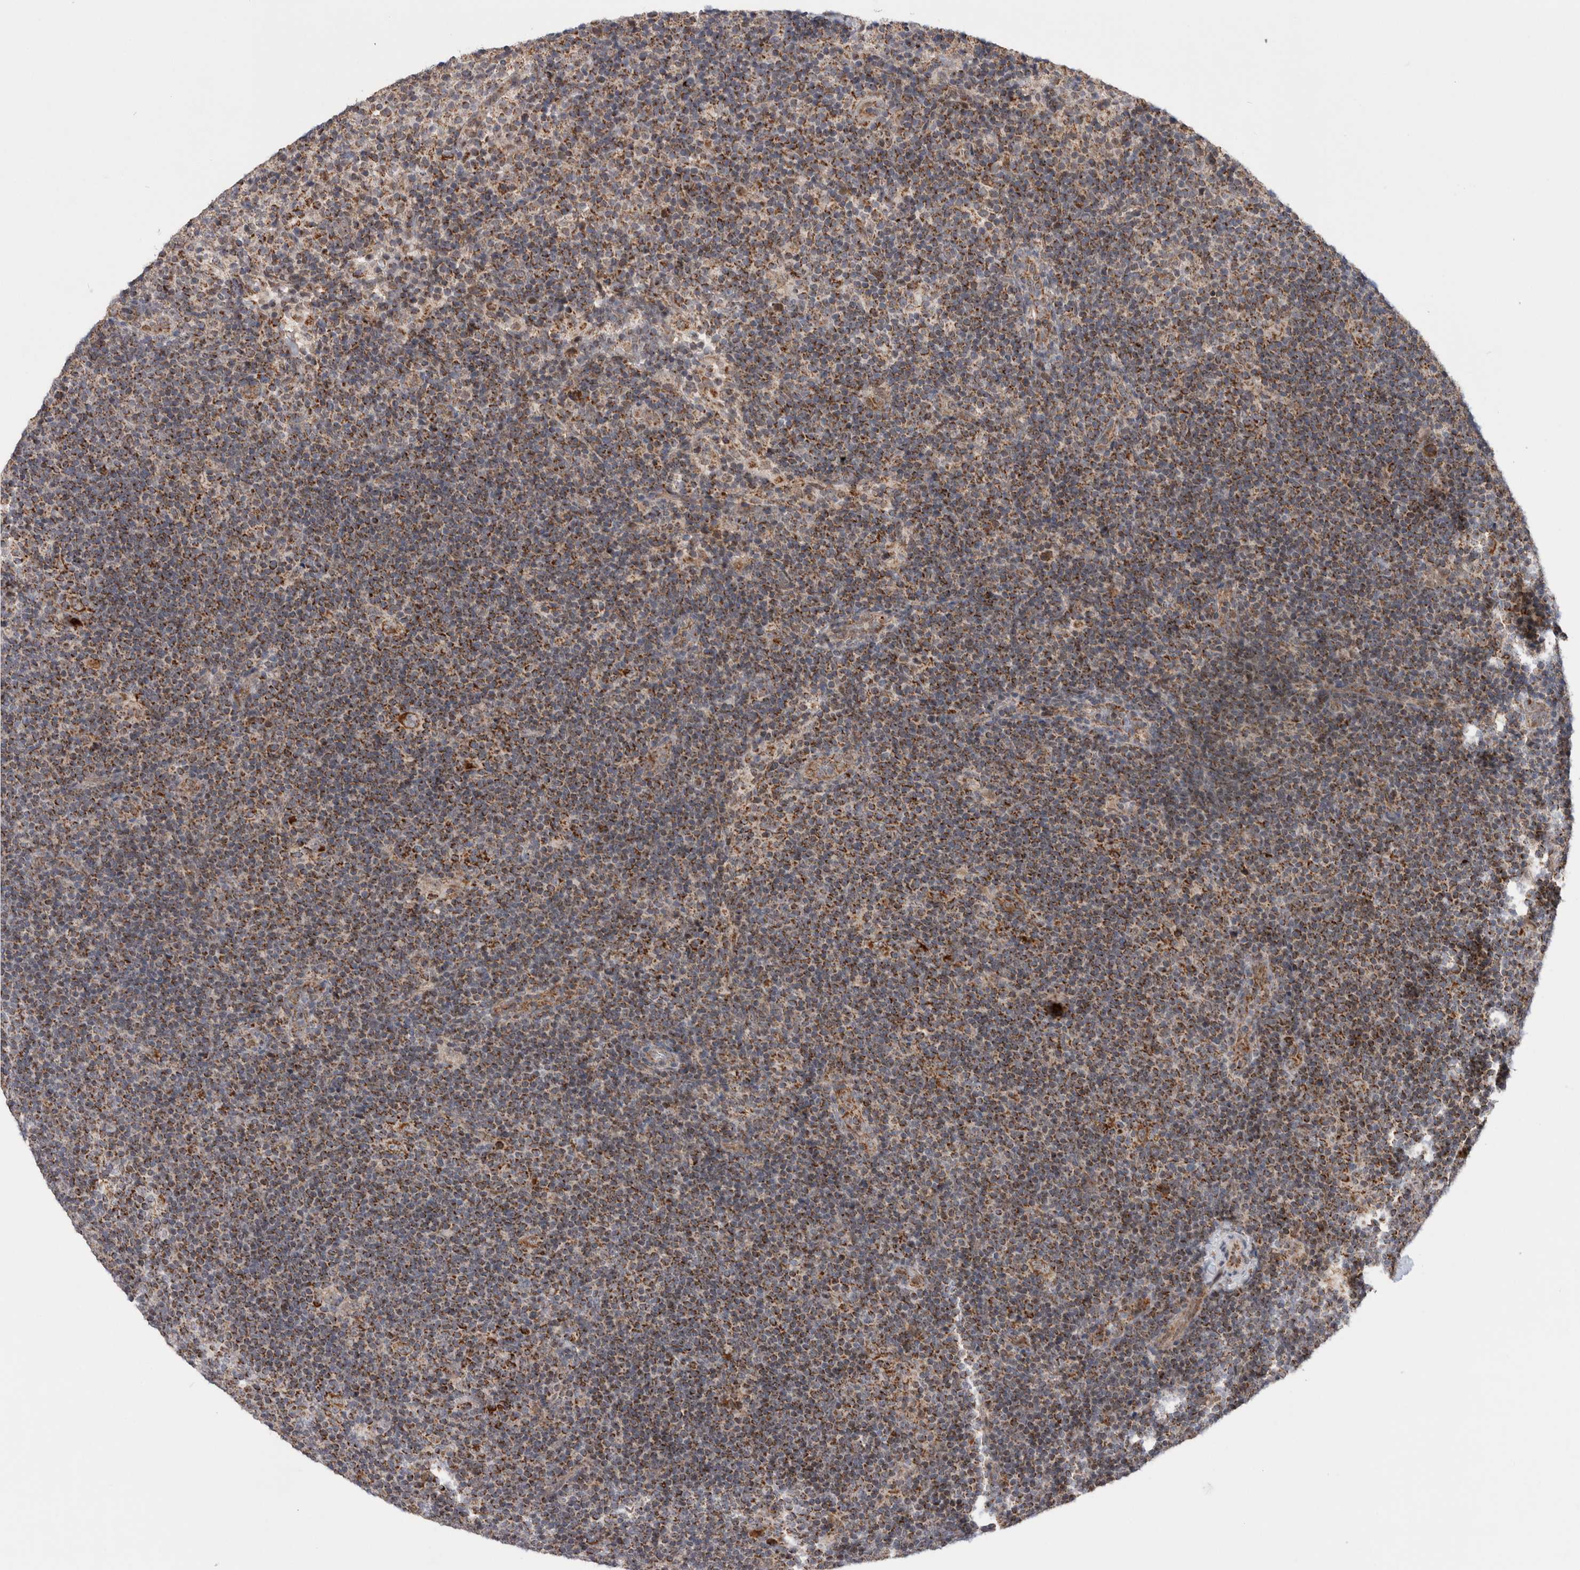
{"staining": {"intensity": "moderate", "quantity": ">75%", "location": "cytoplasmic/membranous"}, "tissue": "lymphoma", "cell_type": "Tumor cells", "image_type": "cancer", "snomed": [{"axis": "morphology", "description": "Hodgkin's disease, NOS"}, {"axis": "topography", "description": "Lymph node"}], "caption": "An image of human Hodgkin's disease stained for a protein demonstrates moderate cytoplasmic/membranous brown staining in tumor cells. (Brightfield microscopy of DAB IHC at high magnification).", "gene": "MRPL37", "patient": {"sex": "female", "age": 57}}